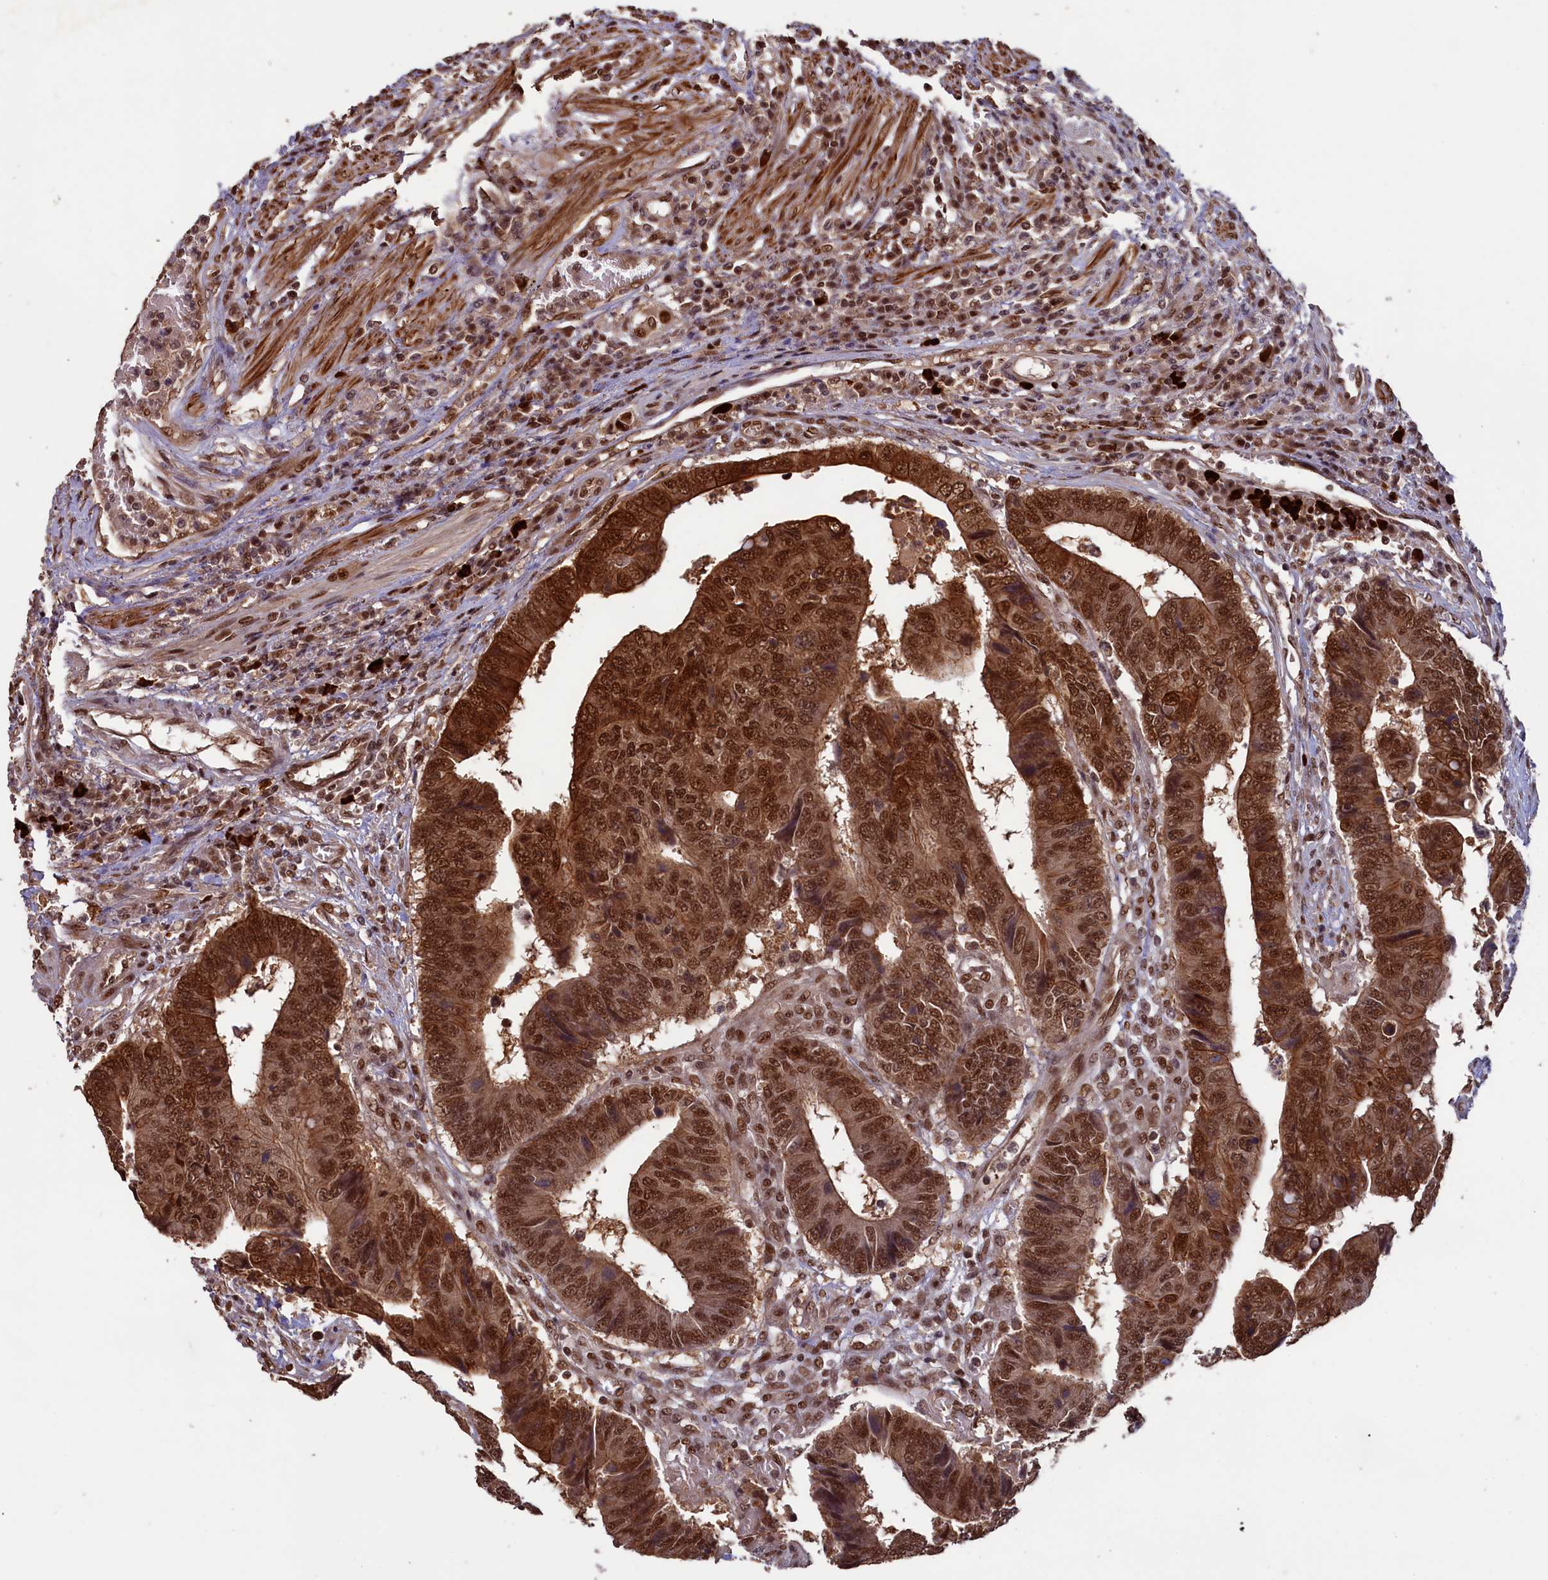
{"staining": {"intensity": "strong", "quantity": ">75%", "location": "cytoplasmic/membranous,nuclear"}, "tissue": "colorectal cancer", "cell_type": "Tumor cells", "image_type": "cancer", "snomed": [{"axis": "morphology", "description": "Adenocarcinoma, NOS"}, {"axis": "topography", "description": "Rectum"}], "caption": "Immunohistochemistry (IHC) image of neoplastic tissue: adenocarcinoma (colorectal) stained using immunohistochemistry (IHC) displays high levels of strong protein expression localized specifically in the cytoplasmic/membranous and nuclear of tumor cells, appearing as a cytoplasmic/membranous and nuclear brown color.", "gene": "NAE1", "patient": {"sex": "male", "age": 84}}